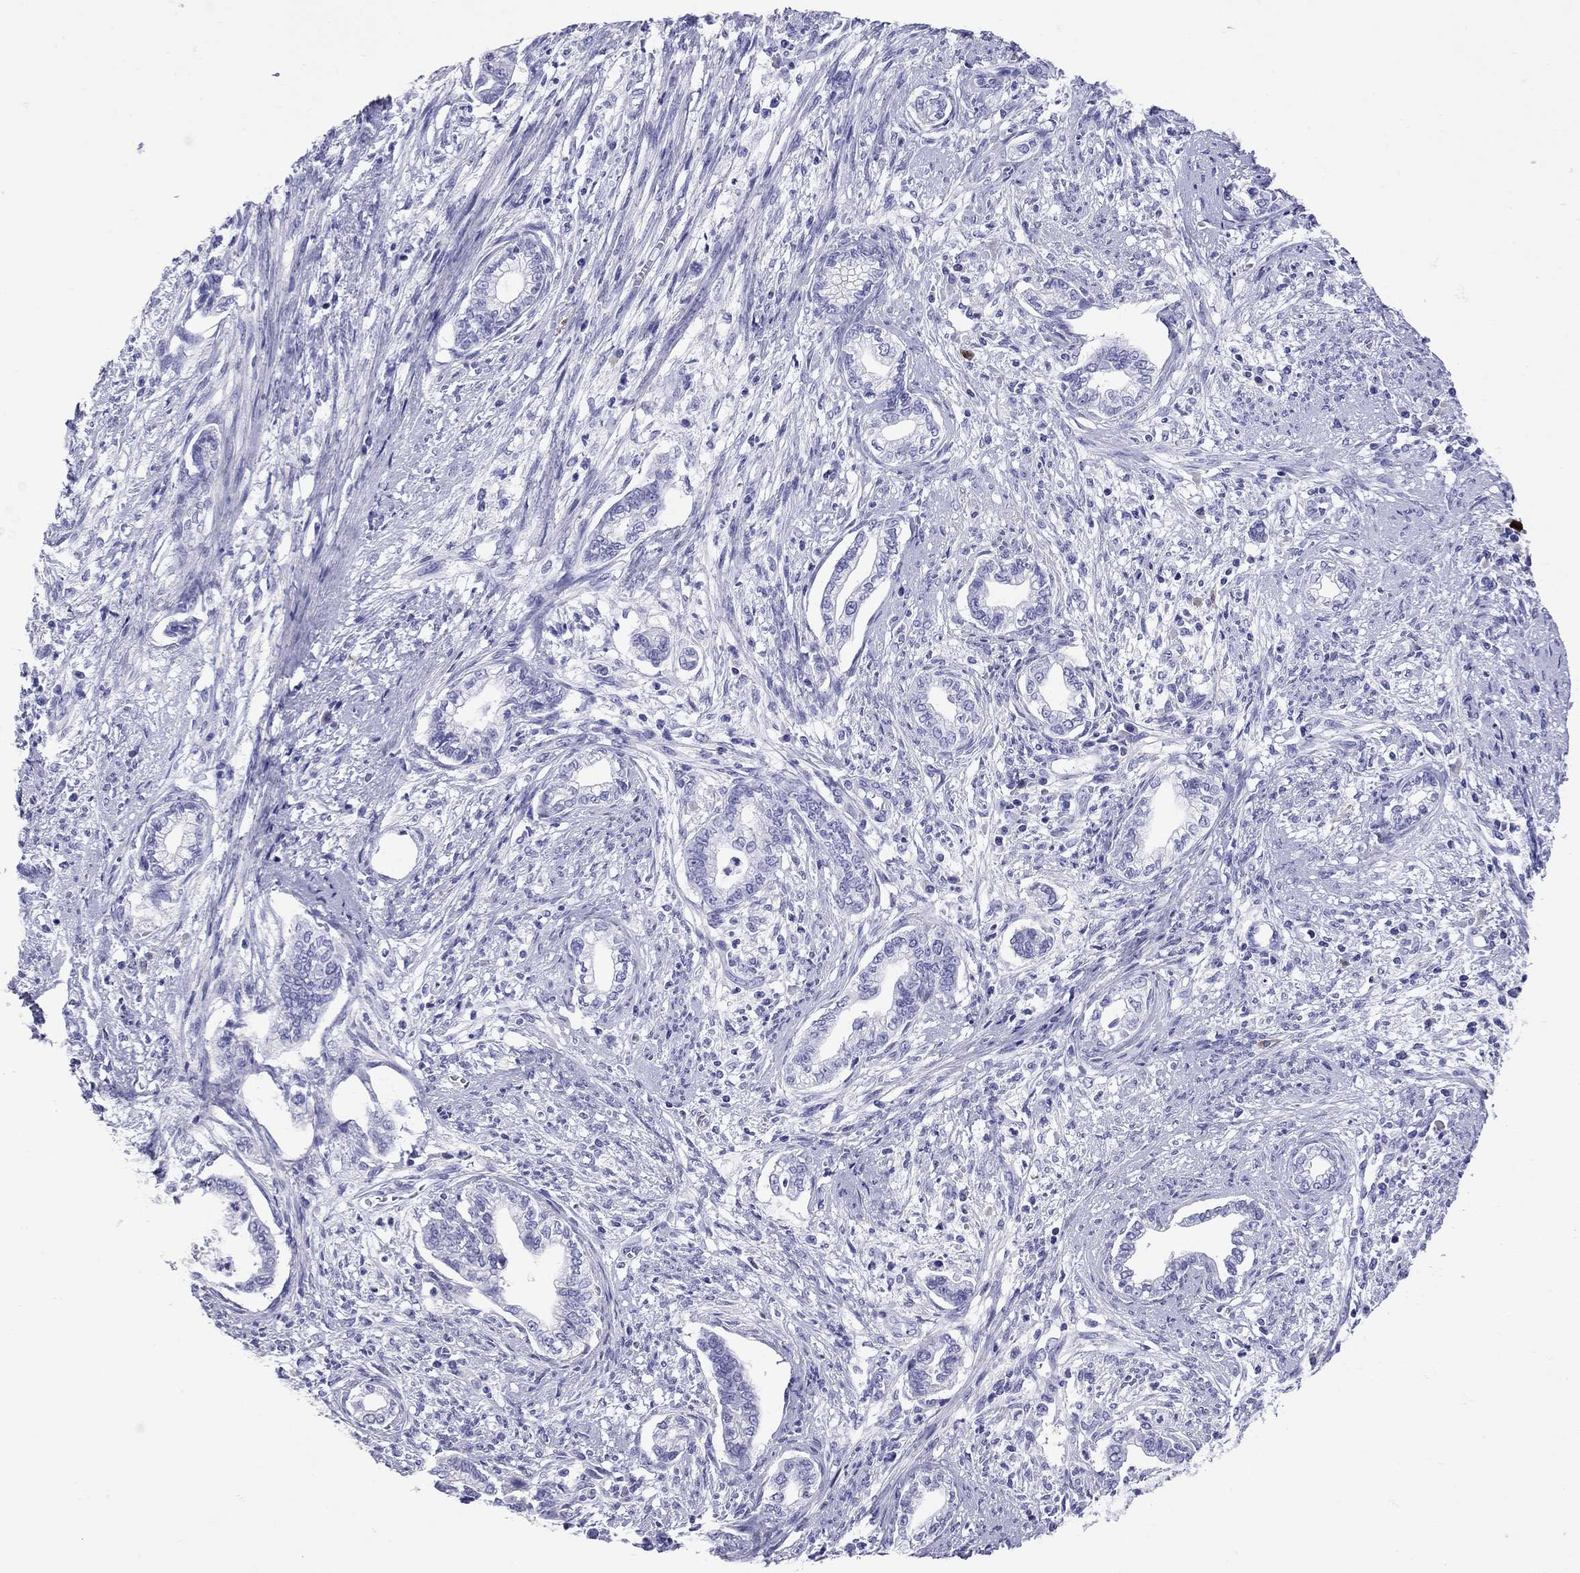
{"staining": {"intensity": "negative", "quantity": "none", "location": "none"}, "tissue": "cervical cancer", "cell_type": "Tumor cells", "image_type": "cancer", "snomed": [{"axis": "morphology", "description": "Adenocarcinoma, NOS"}, {"axis": "topography", "description": "Cervix"}], "caption": "There is no significant staining in tumor cells of cervical adenocarcinoma.", "gene": "GRIA2", "patient": {"sex": "female", "age": 62}}